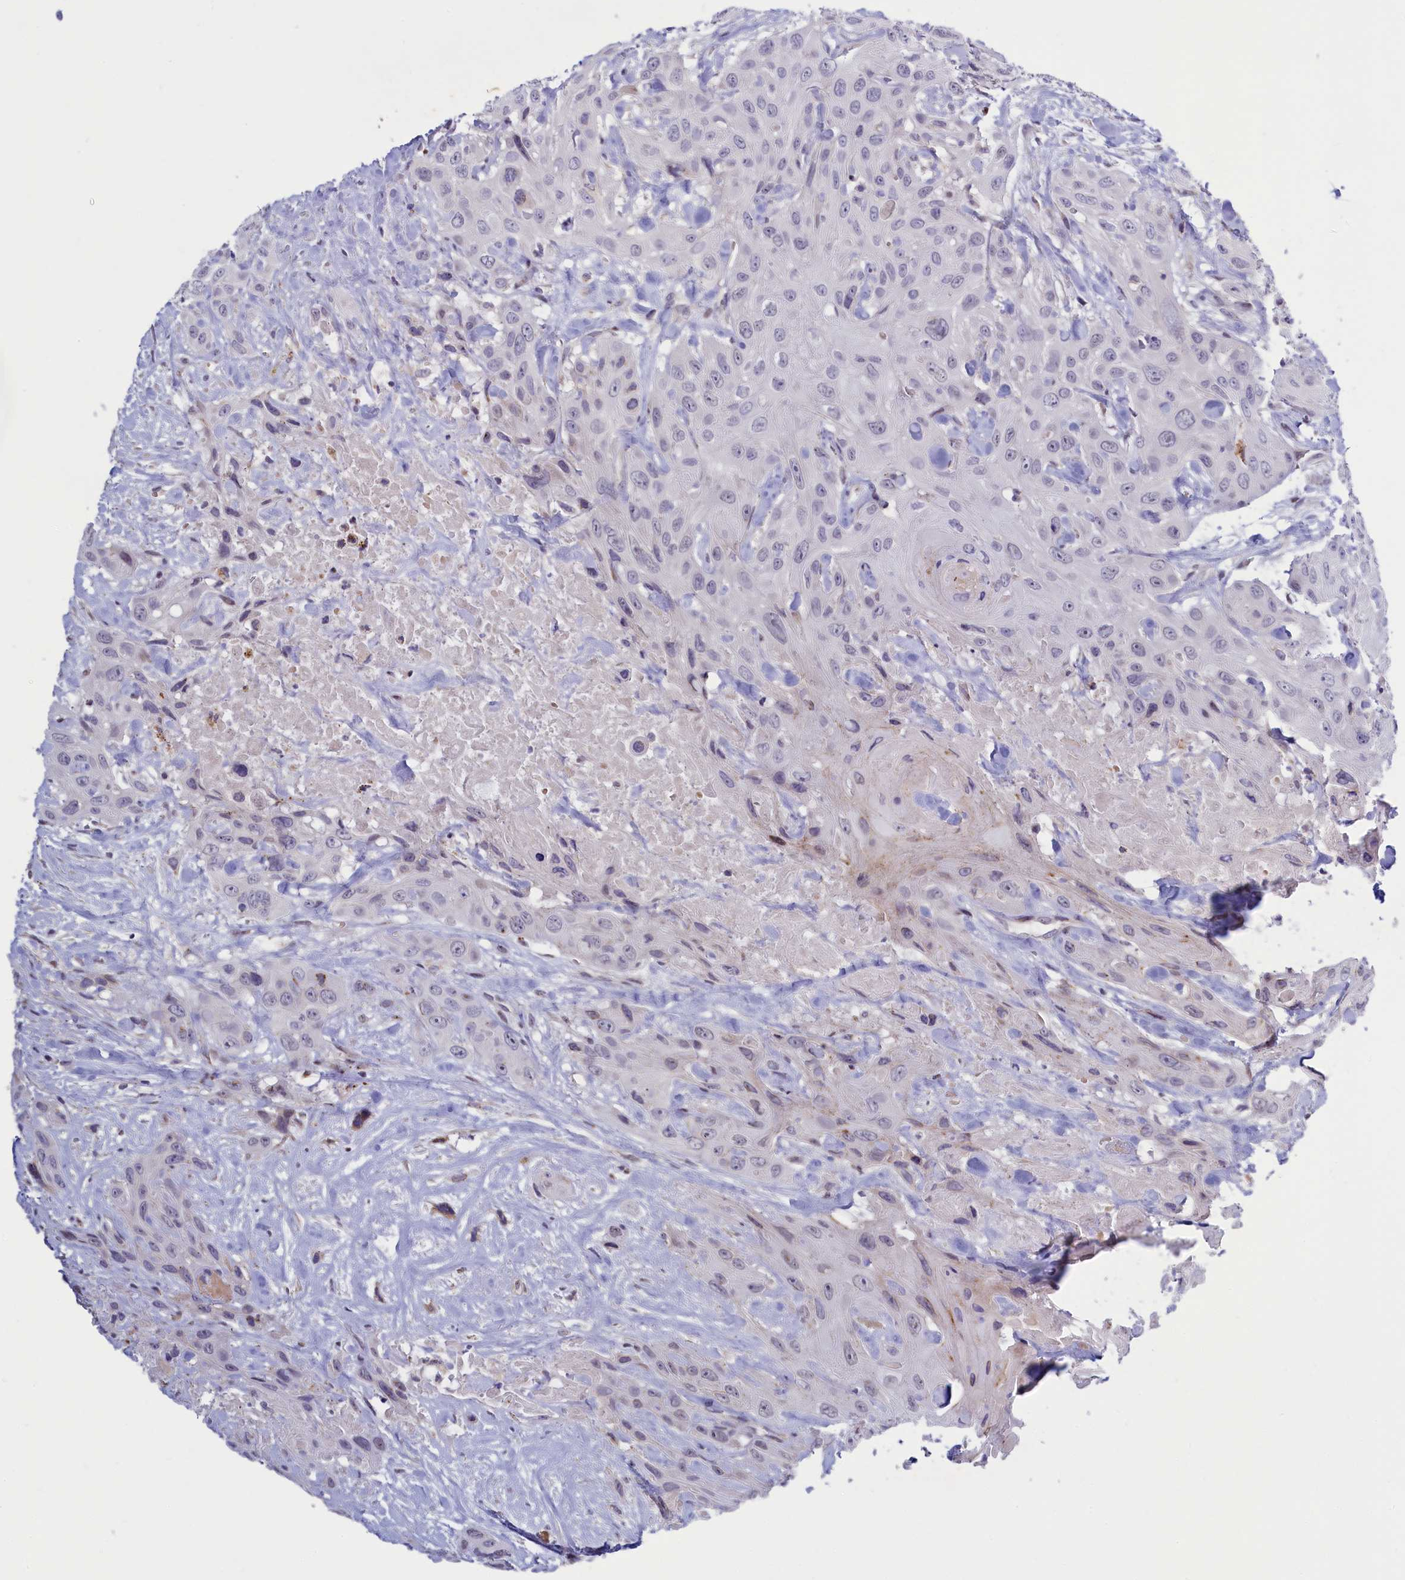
{"staining": {"intensity": "negative", "quantity": "none", "location": "none"}, "tissue": "head and neck cancer", "cell_type": "Tumor cells", "image_type": "cancer", "snomed": [{"axis": "morphology", "description": "Squamous cell carcinoma, NOS"}, {"axis": "topography", "description": "Head-Neck"}], "caption": "High magnification brightfield microscopy of head and neck squamous cell carcinoma stained with DAB (3,3'-diaminobenzidine) (brown) and counterstained with hematoxylin (blue): tumor cells show no significant expression.", "gene": "HYKK", "patient": {"sex": "male", "age": 81}}